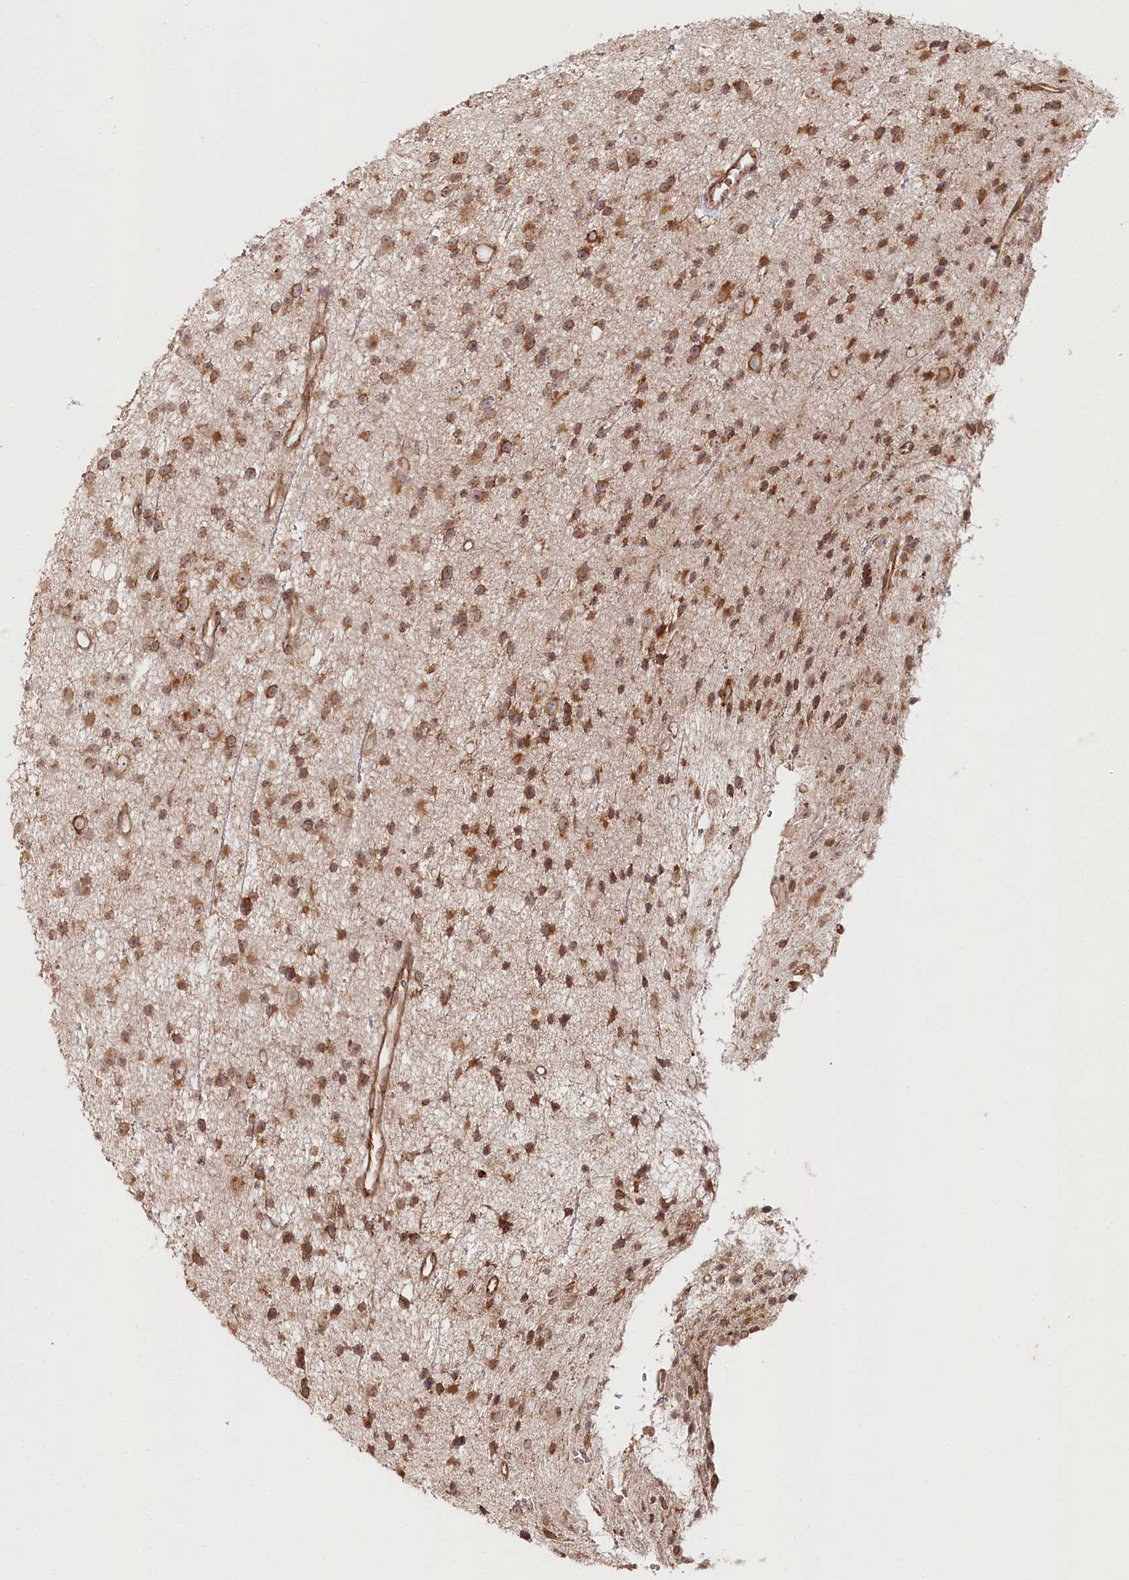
{"staining": {"intensity": "moderate", "quantity": ">75%", "location": "cytoplasmic/membranous"}, "tissue": "glioma", "cell_type": "Tumor cells", "image_type": "cancer", "snomed": [{"axis": "morphology", "description": "Glioma, malignant, Low grade"}, {"axis": "topography", "description": "Cerebral cortex"}], "caption": "Glioma was stained to show a protein in brown. There is medium levels of moderate cytoplasmic/membranous staining in approximately >75% of tumor cells. (DAB IHC, brown staining for protein, blue staining for nuclei).", "gene": "OTUD4", "patient": {"sex": "female", "age": 39}}